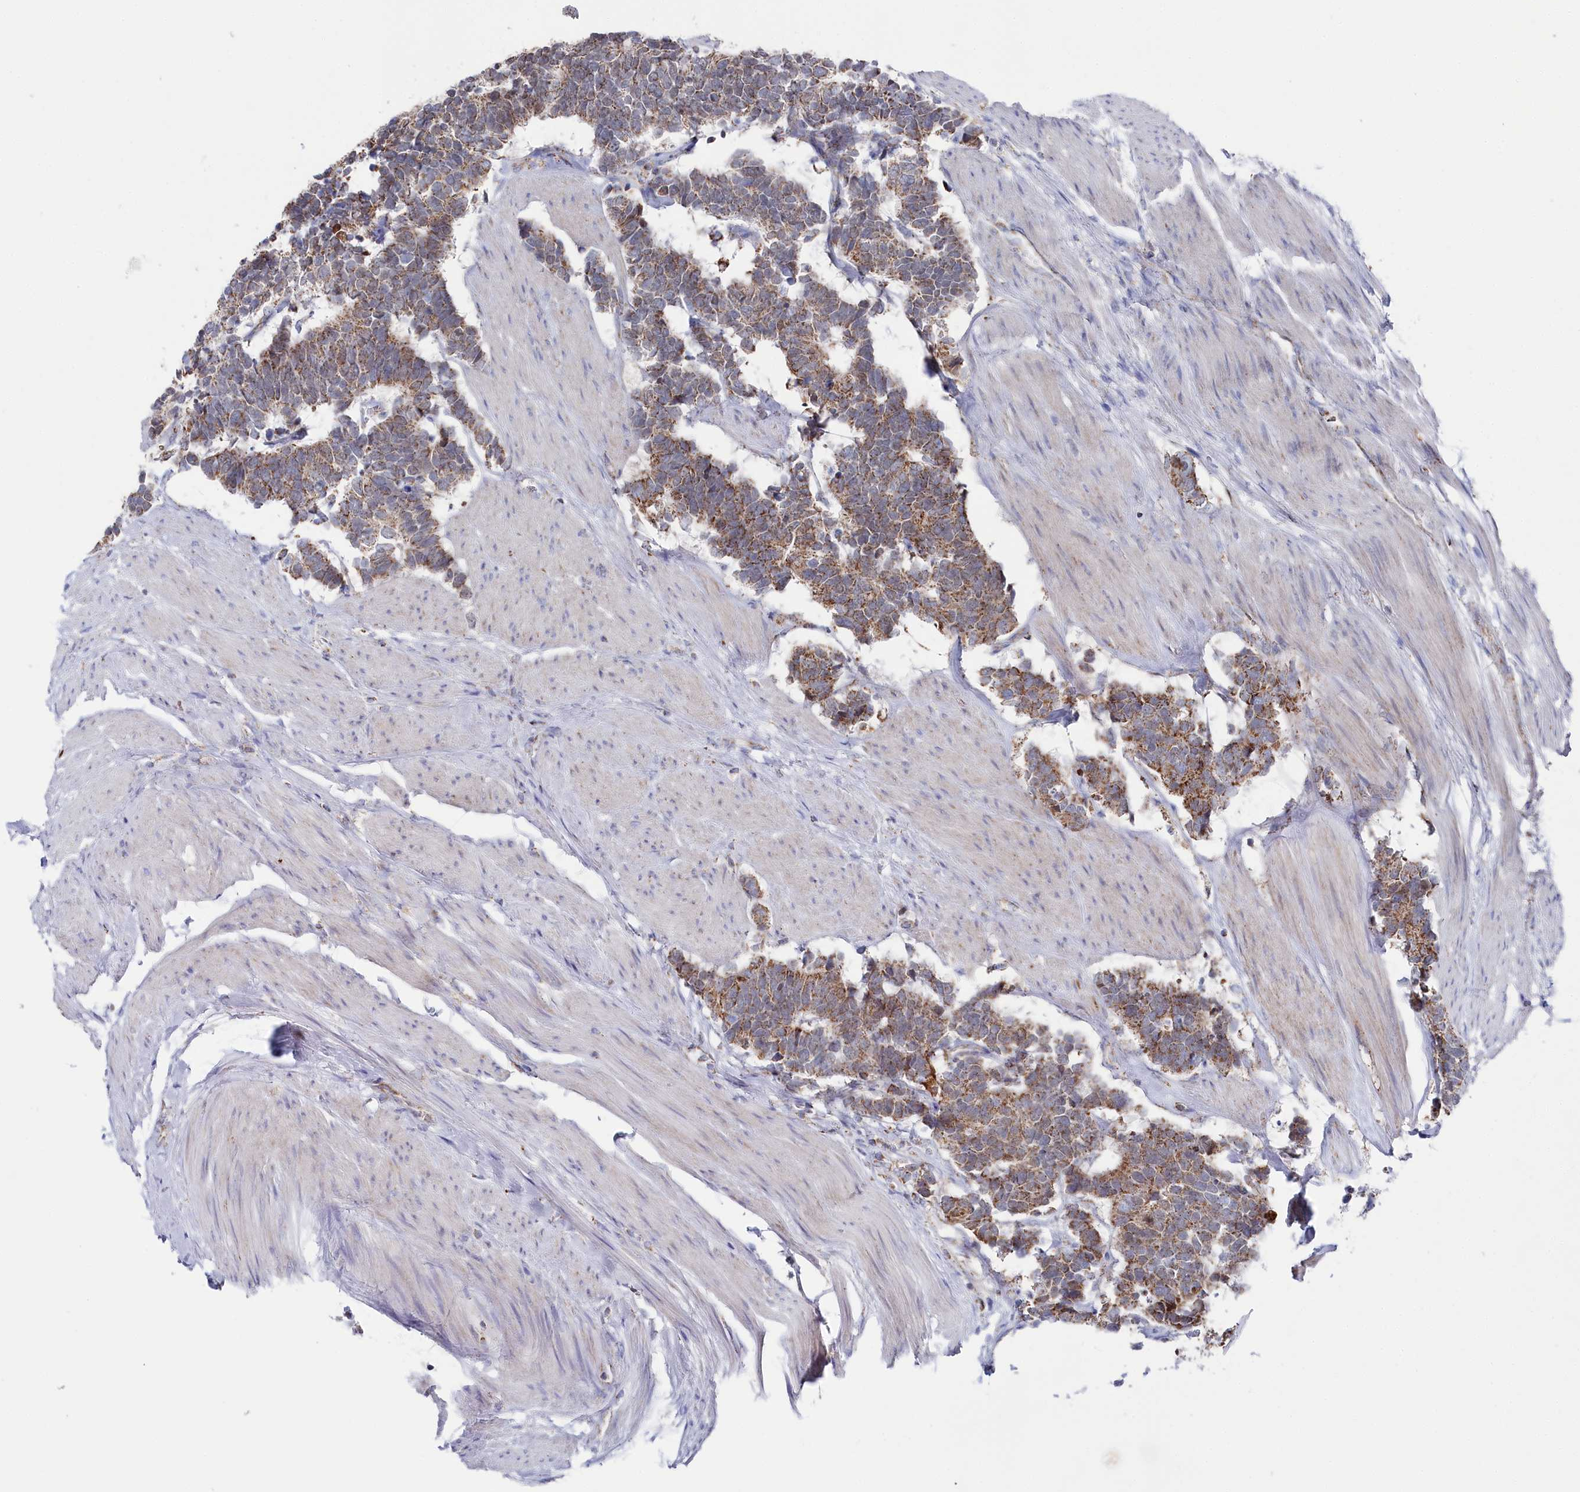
{"staining": {"intensity": "moderate", "quantity": ">75%", "location": "cytoplasmic/membranous"}, "tissue": "carcinoid", "cell_type": "Tumor cells", "image_type": "cancer", "snomed": [{"axis": "morphology", "description": "Carcinoma, NOS"}, {"axis": "morphology", "description": "Carcinoid, malignant, NOS"}, {"axis": "topography", "description": "Urinary bladder"}], "caption": "Moderate cytoplasmic/membranous staining is present in approximately >75% of tumor cells in carcinoid. (IHC, brightfield microscopy, high magnification).", "gene": "GLS2", "patient": {"sex": "male", "age": 57}}